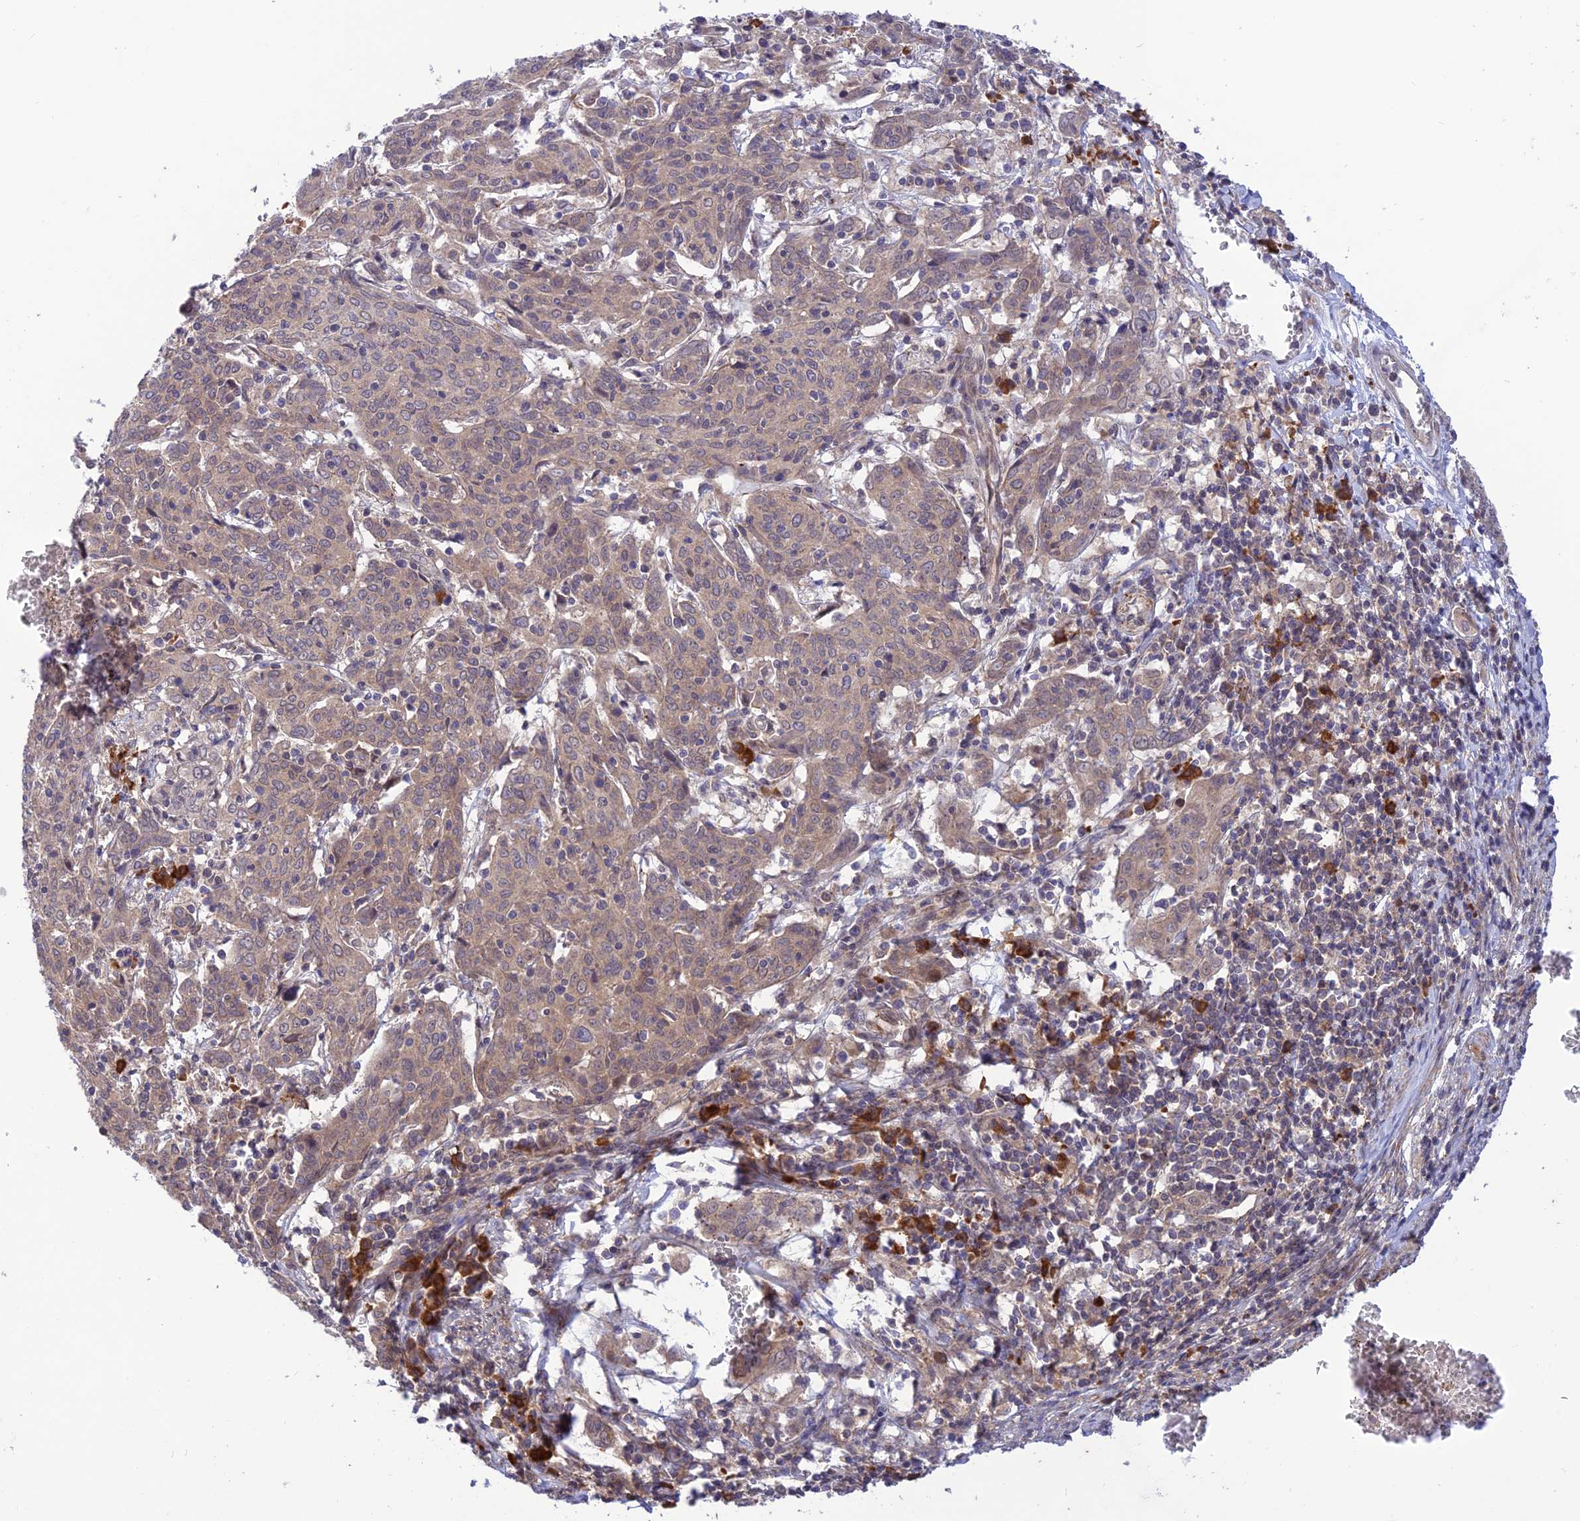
{"staining": {"intensity": "weak", "quantity": ">75%", "location": "cytoplasmic/membranous"}, "tissue": "cervical cancer", "cell_type": "Tumor cells", "image_type": "cancer", "snomed": [{"axis": "morphology", "description": "Squamous cell carcinoma, NOS"}, {"axis": "topography", "description": "Cervix"}], "caption": "Cervical cancer (squamous cell carcinoma) stained with DAB (3,3'-diaminobenzidine) IHC exhibits low levels of weak cytoplasmic/membranous positivity in about >75% of tumor cells. Using DAB (brown) and hematoxylin (blue) stains, captured at high magnification using brightfield microscopy.", "gene": "UROS", "patient": {"sex": "female", "age": 67}}